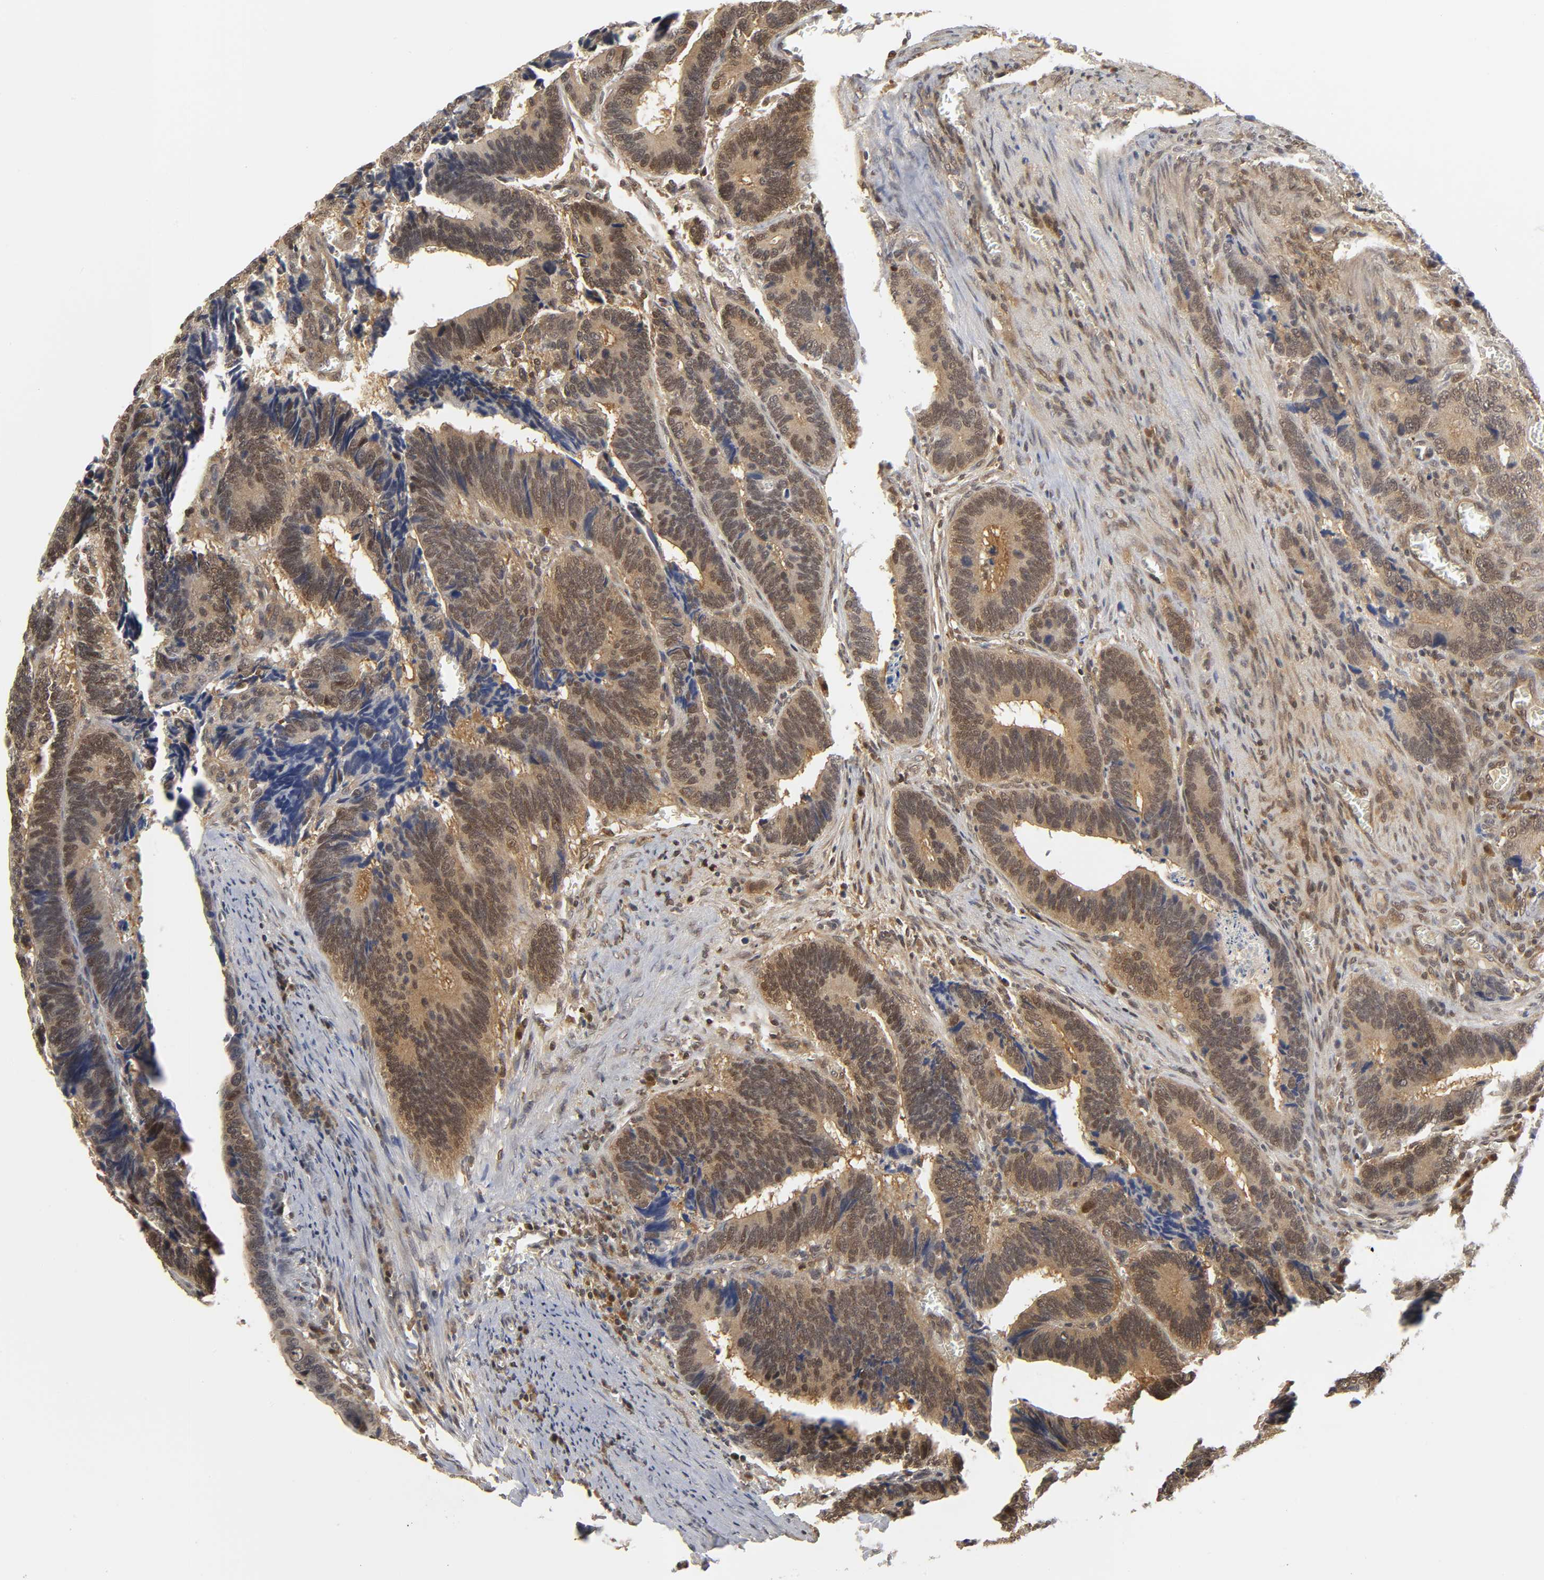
{"staining": {"intensity": "moderate", "quantity": ">75%", "location": "cytoplasmic/membranous,nuclear"}, "tissue": "colorectal cancer", "cell_type": "Tumor cells", "image_type": "cancer", "snomed": [{"axis": "morphology", "description": "Adenocarcinoma, NOS"}, {"axis": "topography", "description": "Colon"}], "caption": "Human adenocarcinoma (colorectal) stained with a protein marker exhibits moderate staining in tumor cells.", "gene": "PARK7", "patient": {"sex": "male", "age": 72}}